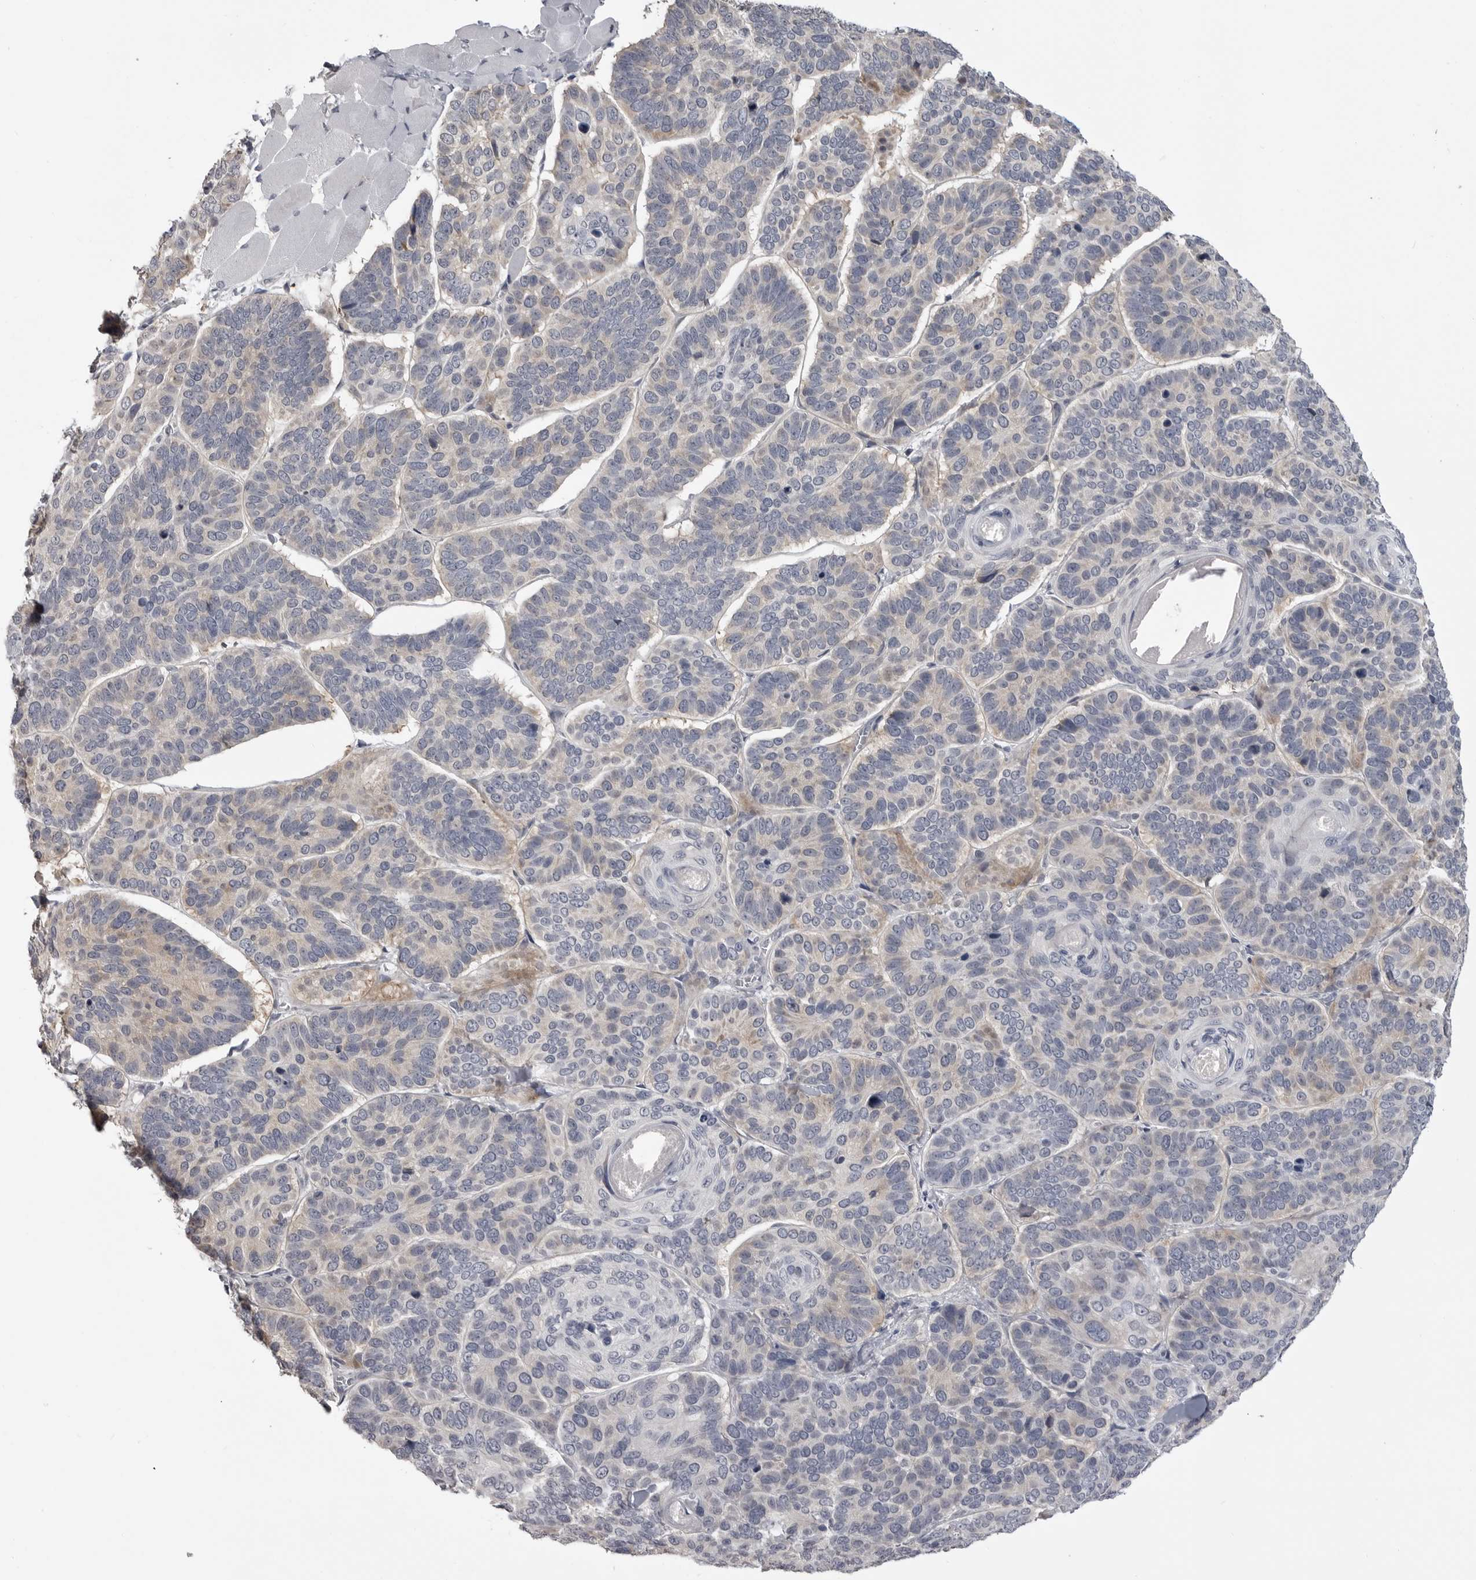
{"staining": {"intensity": "weak", "quantity": "<25%", "location": "cytoplasmic/membranous"}, "tissue": "skin cancer", "cell_type": "Tumor cells", "image_type": "cancer", "snomed": [{"axis": "morphology", "description": "Basal cell carcinoma"}, {"axis": "topography", "description": "Skin"}], "caption": "Immunohistochemical staining of skin cancer shows no significant positivity in tumor cells.", "gene": "GPN2", "patient": {"sex": "male", "age": 62}}